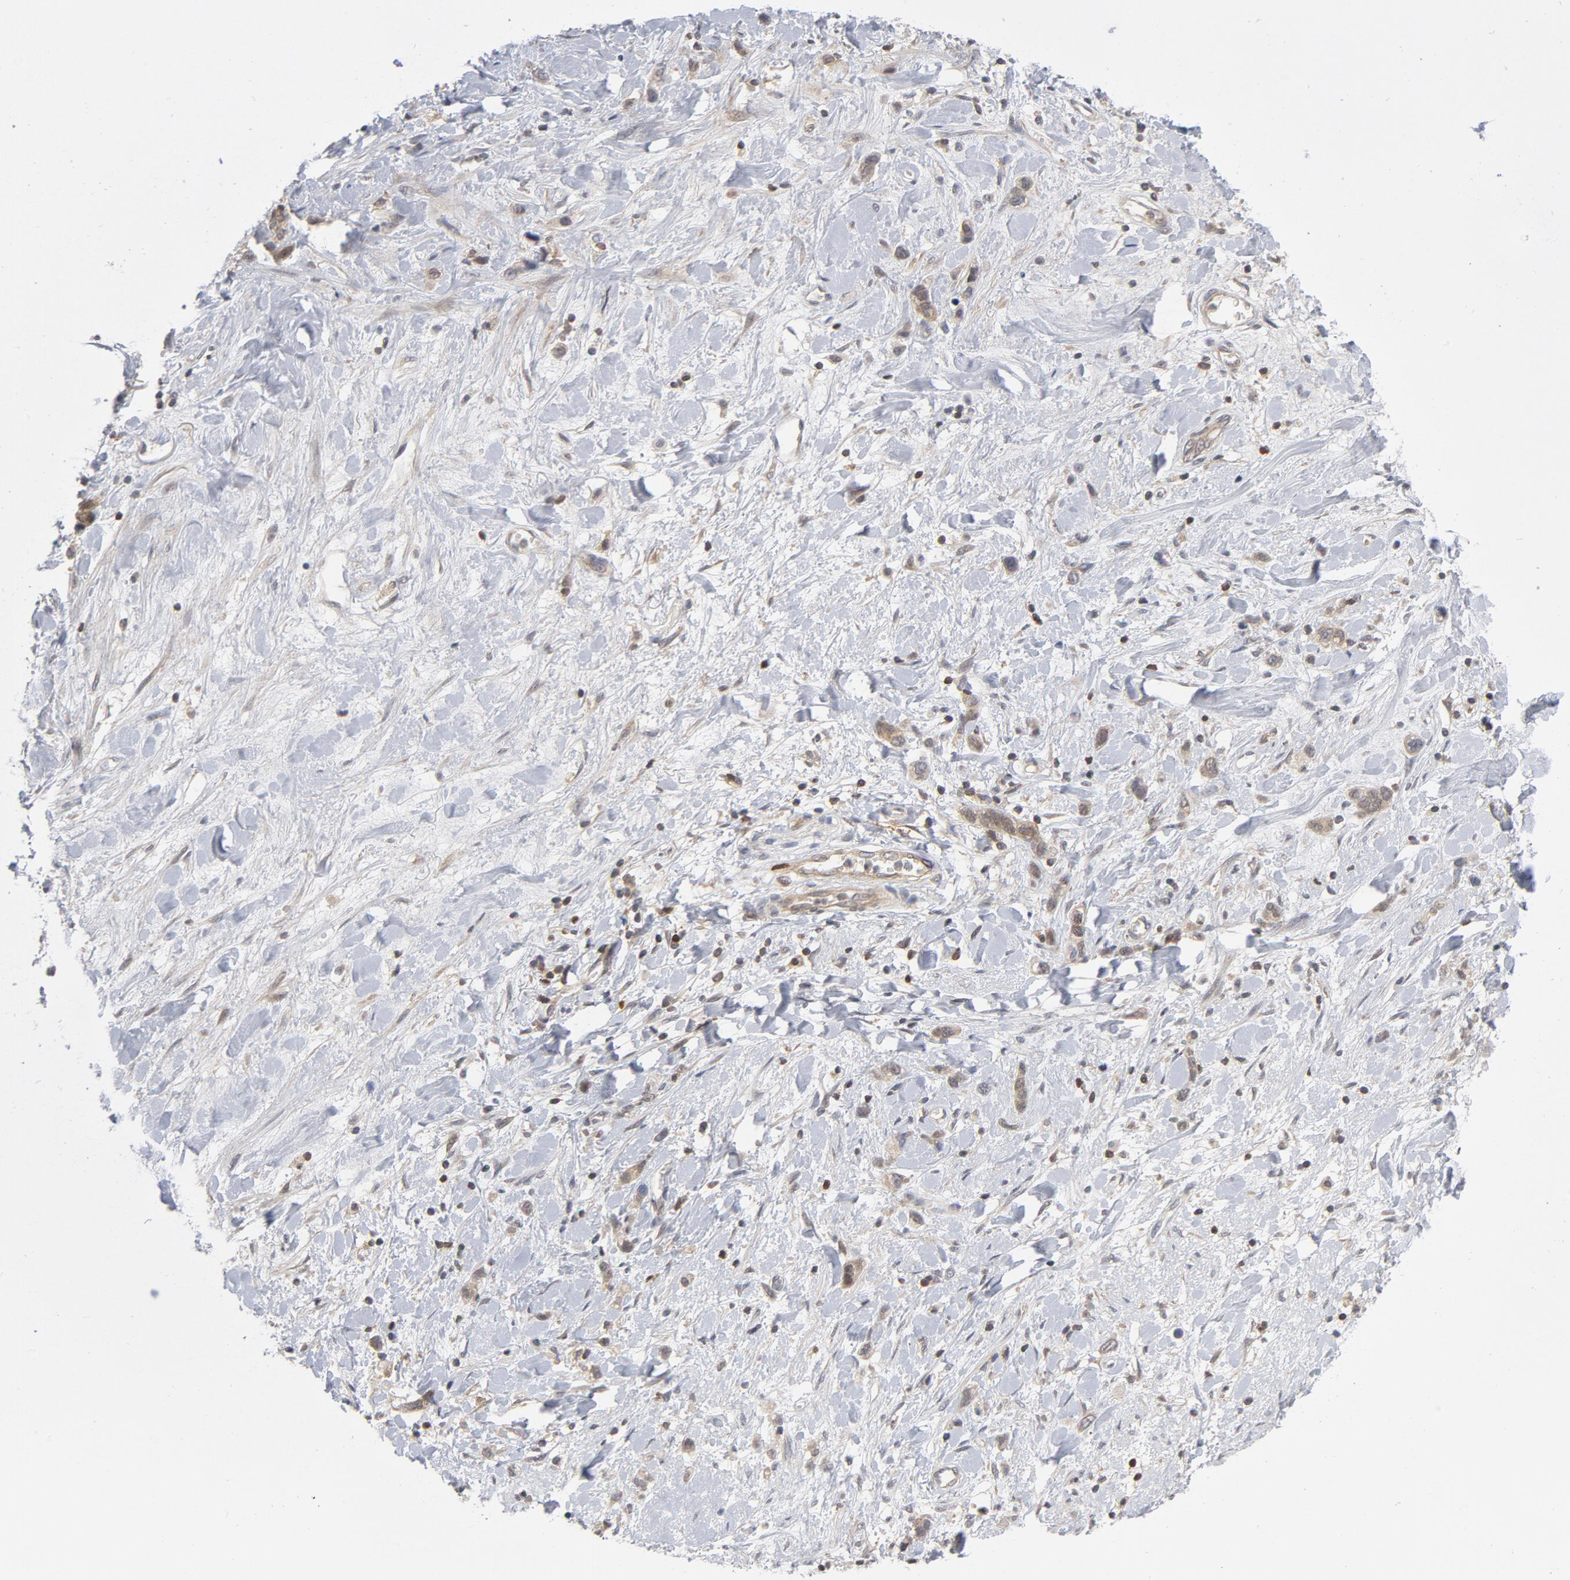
{"staining": {"intensity": "weak", "quantity": ">75%", "location": "cytoplasmic/membranous"}, "tissue": "stomach cancer", "cell_type": "Tumor cells", "image_type": "cancer", "snomed": [{"axis": "morphology", "description": "Normal tissue, NOS"}, {"axis": "morphology", "description": "Adenocarcinoma, NOS"}, {"axis": "morphology", "description": "Adenocarcinoma, High grade"}, {"axis": "topography", "description": "Stomach, upper"}, {"axis": "topography", "description": "Stomach"}], "caption": "Protein staining reveals weak cytoplasmic/membranous positivity in about >75% of tumor cells in stomach cancer.", "gene": "TRADD", "patient": {"sex": "female", "age": 65}}